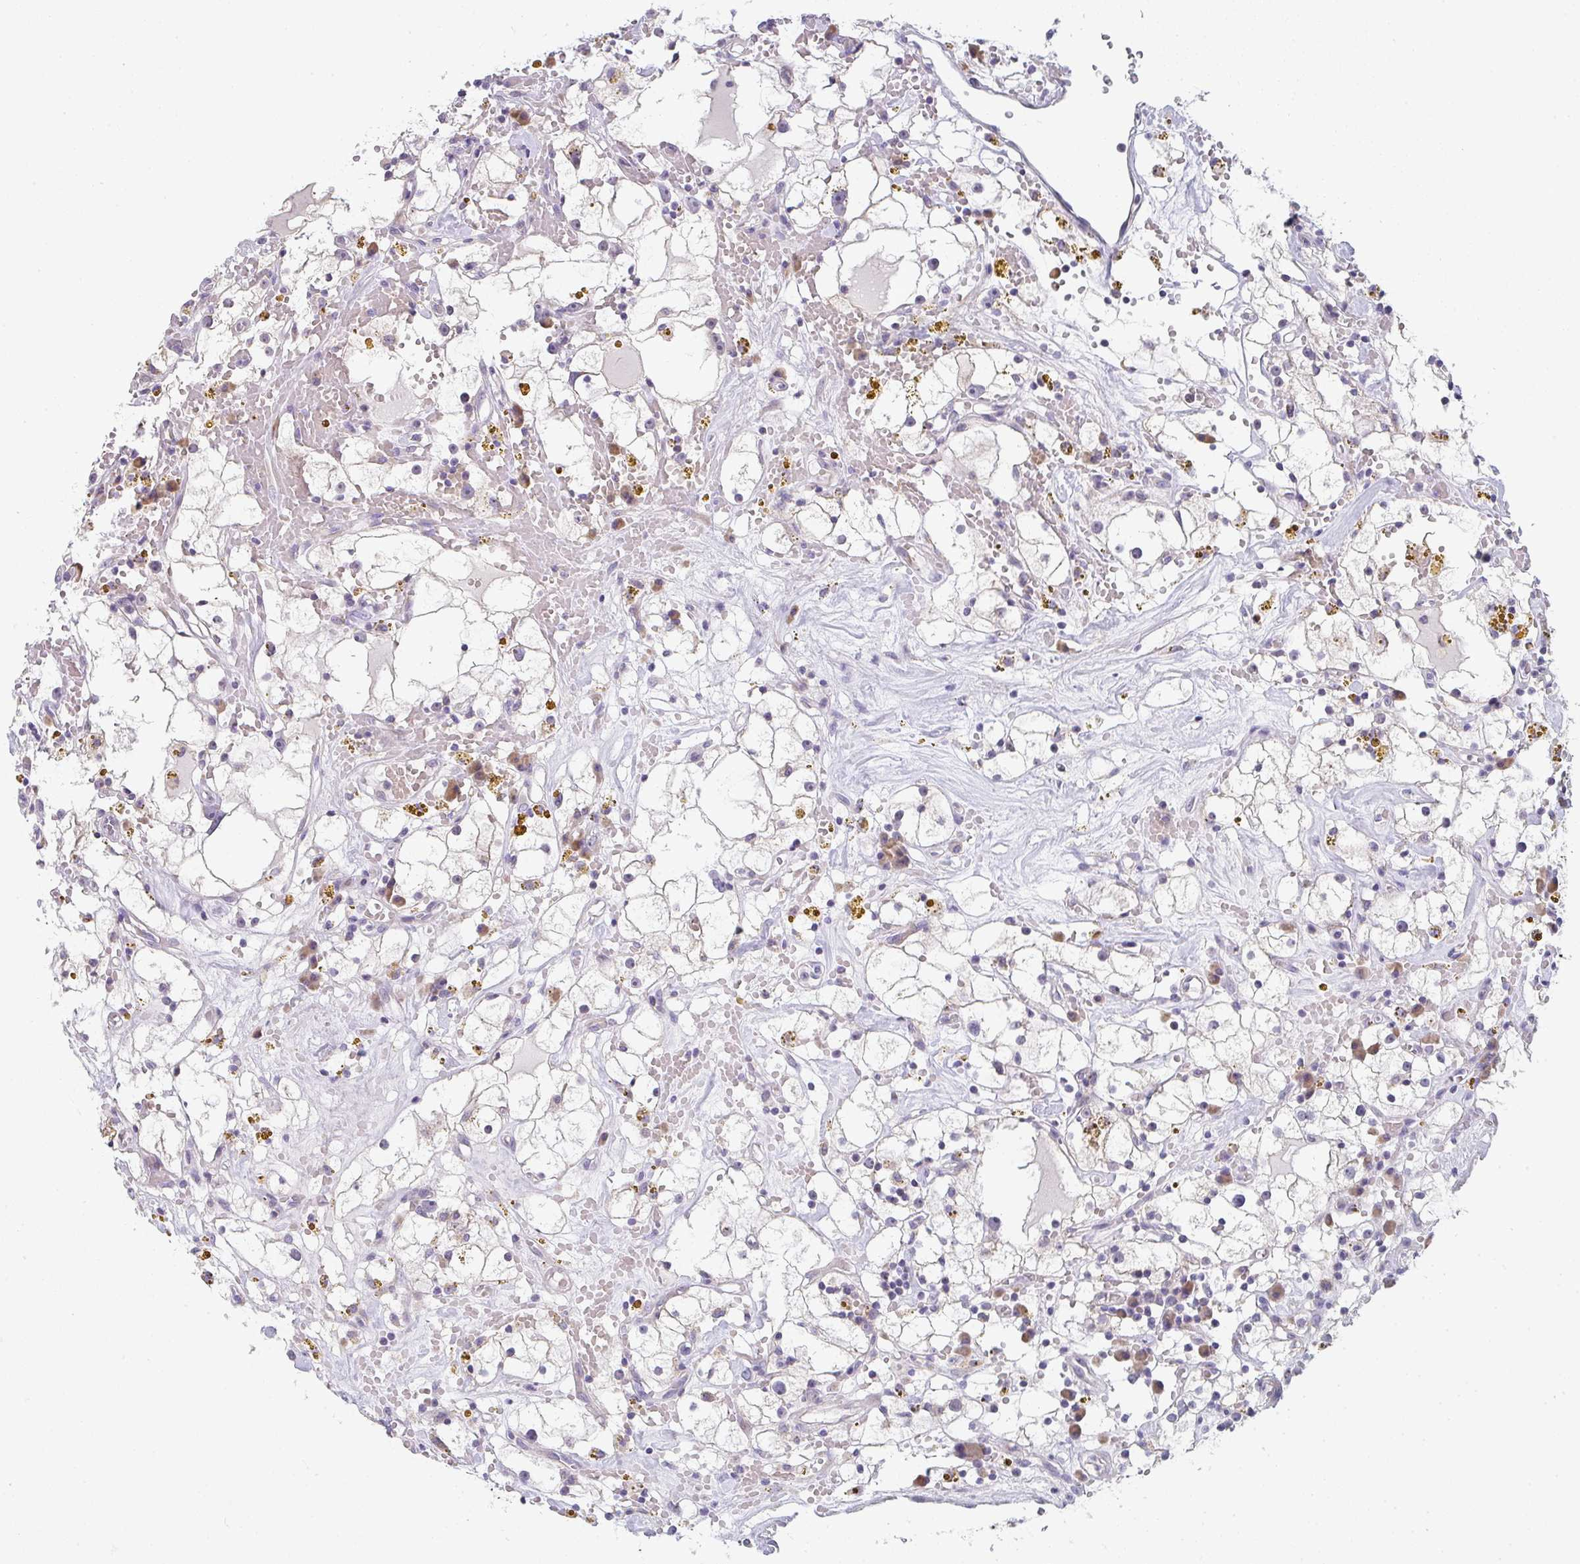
{"staining": {"intensity": "negative", "quantity": "none", "location": "none"}, "tissue": "renal cancer", "cell_type": "Tumor cells", "image_type": "cancer", "snomed": [{"axis": "morphology", "description": "Adenocarcinoma, NOS"}, {"axis": "topography", "description": "Kidney"}], "caption": "Tumor cells are negative for brown protein staining in renal cancer (adenocarcinoma). Brightfield microscopy of IHC stained with DAB (3,3'-diaminobenzidine) (brown) and hematoxylin (blue), captured at high magnification.", "gene": "CACNA1S", "patient": {"sex": "male", "age": 56}}